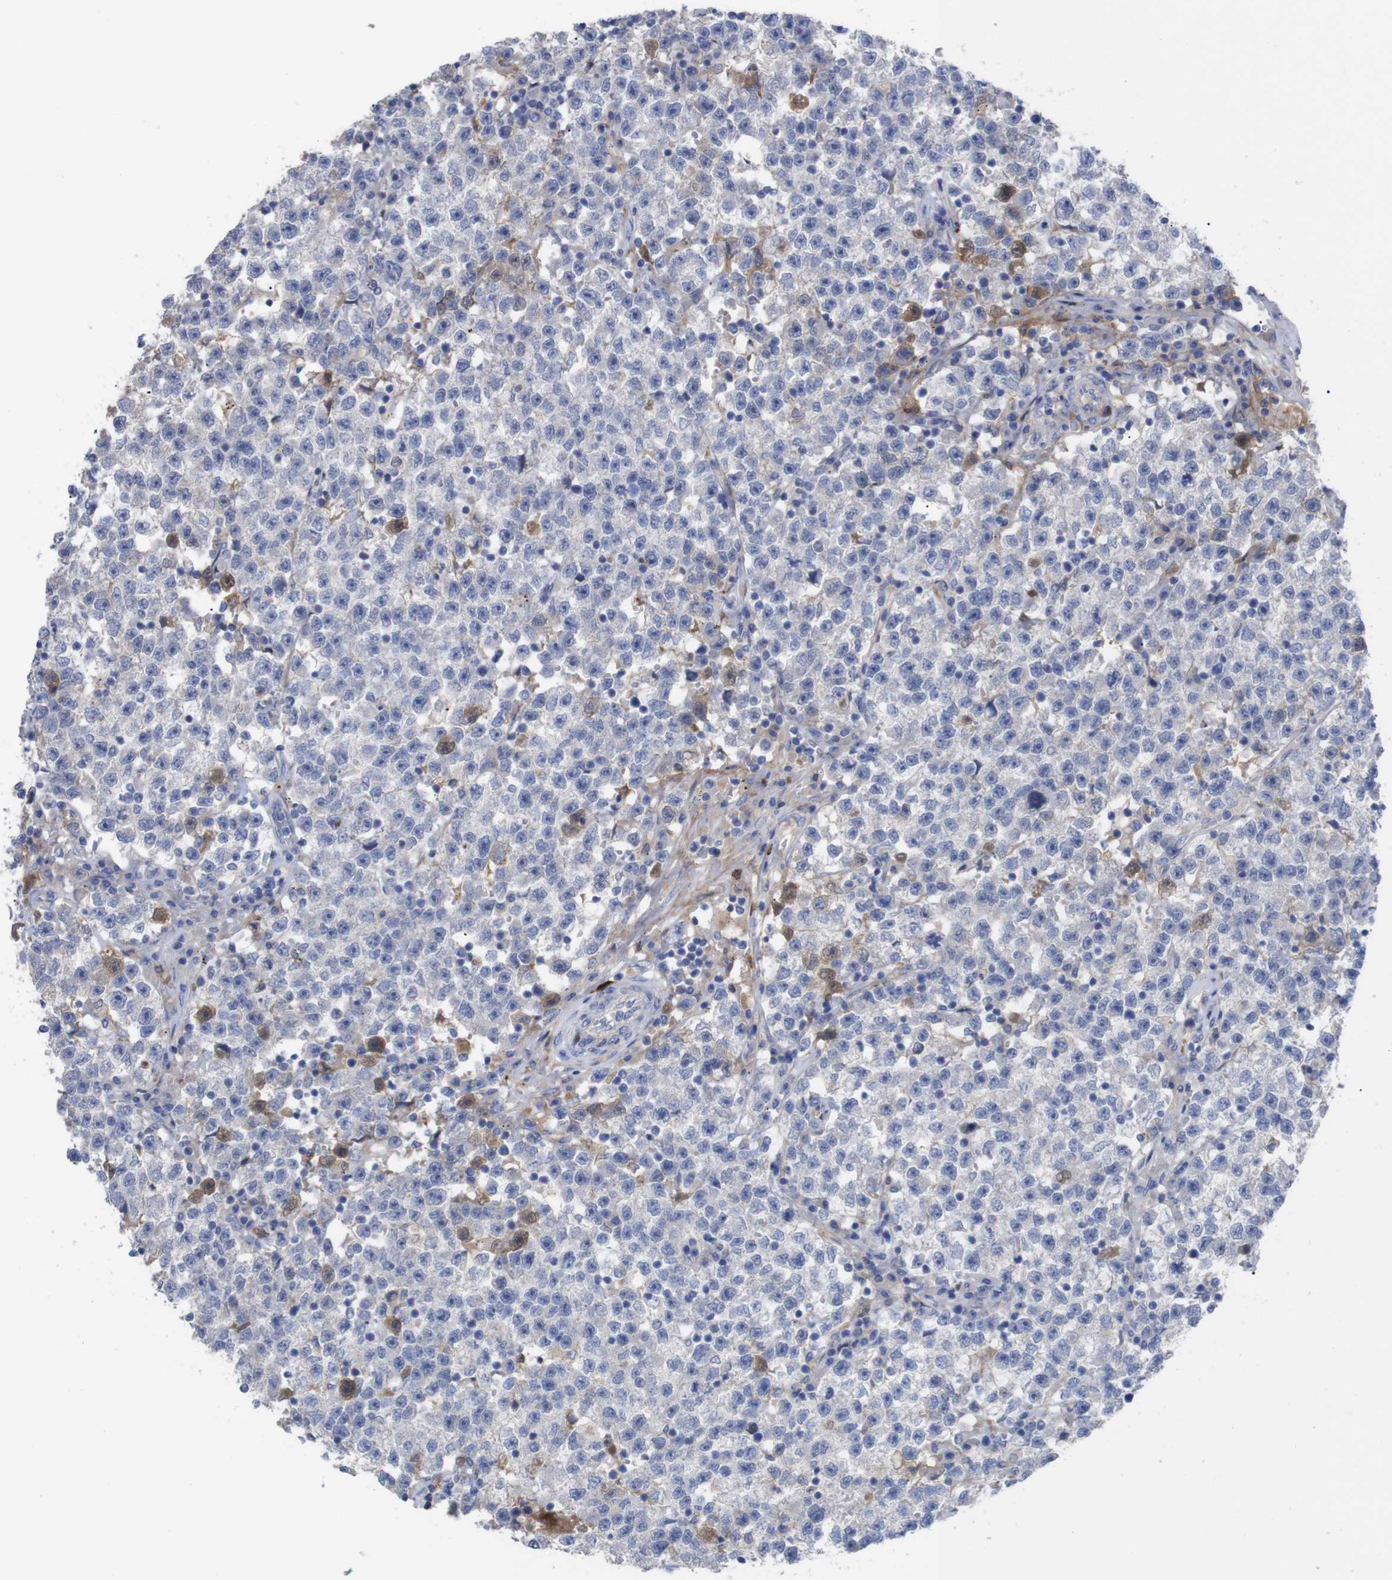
{"staining": {"intensity": "negative", "quantity": "none", "location": "none"}, "tissue": "testis cancer", "cell_type": "Tumor cells", "image_type": "cancer", "snomed": [{"axis": "morphology", "description": "Seminoma, NOS"}, {"axis": "topography", "description": "Testis"}], "caption": "Immunohistochemical staining of human testis cancer (seminoma) exhibits no significant staining in tumor cells. (DAB (3,3'-diaminobenzidine) IHC, high magnification).", "gene": "C5AR1", "patient": {"sex": "male", "age": 22}}